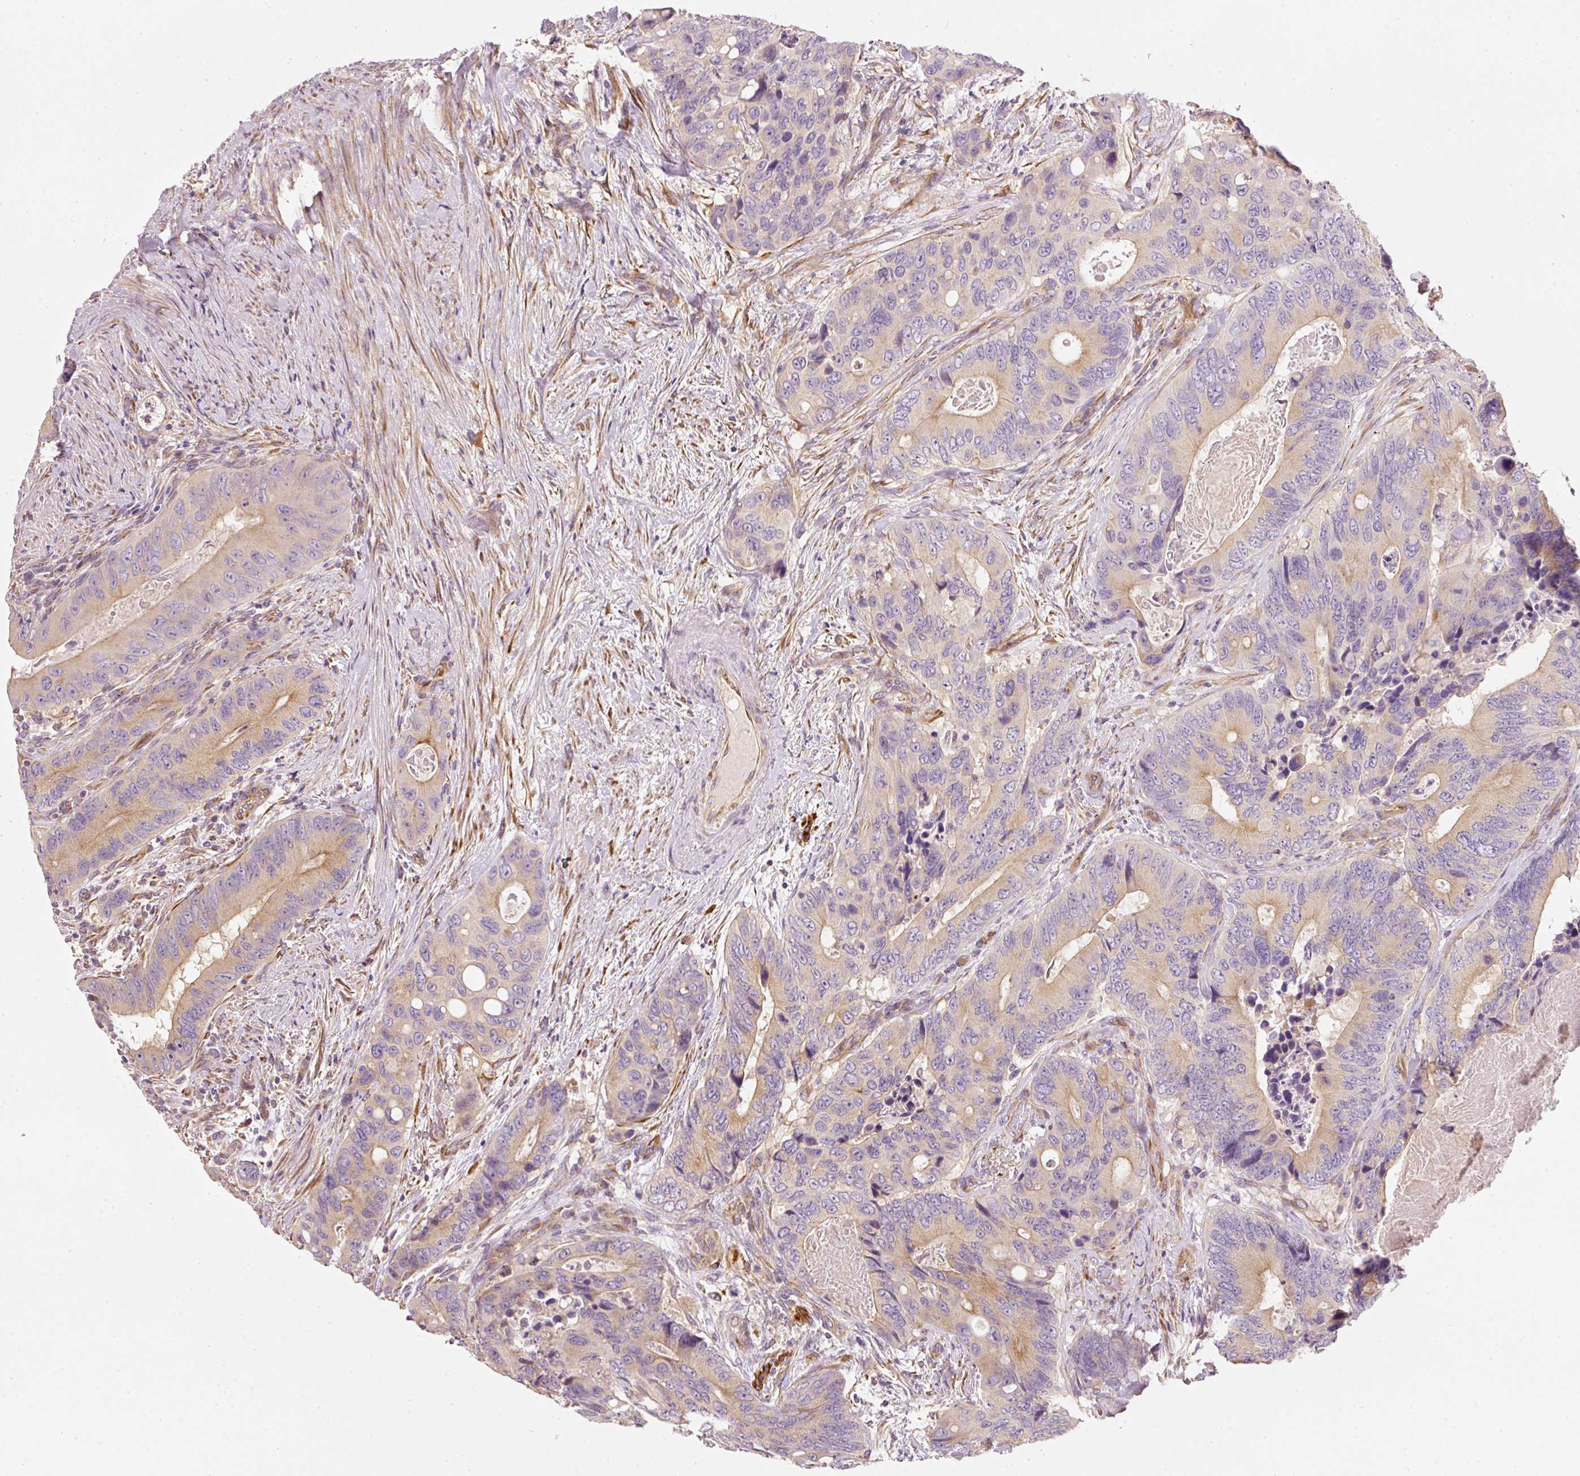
{"staining": {"intensity": "weak", "quantity": ">75%", "location": "cytoplasmic/membranous"}, "tissue": "colorectal cancer", "cell_type": "Tumor cells", "image_type": "cancer", "snomed": [{"axis": "morphology", "description": "Adenocarcinoma, NOS"}, {"axis": "topography", "description": "Colon"}], "caption": "IHC image of colorectal cancer stained for a protein (brown), which exhibits low levels of weak cytoplasmic/membranous positivity in about >75% of tumor cells.", "gene": "RNF167", "patient": {"sex": "male", "age": 84}}